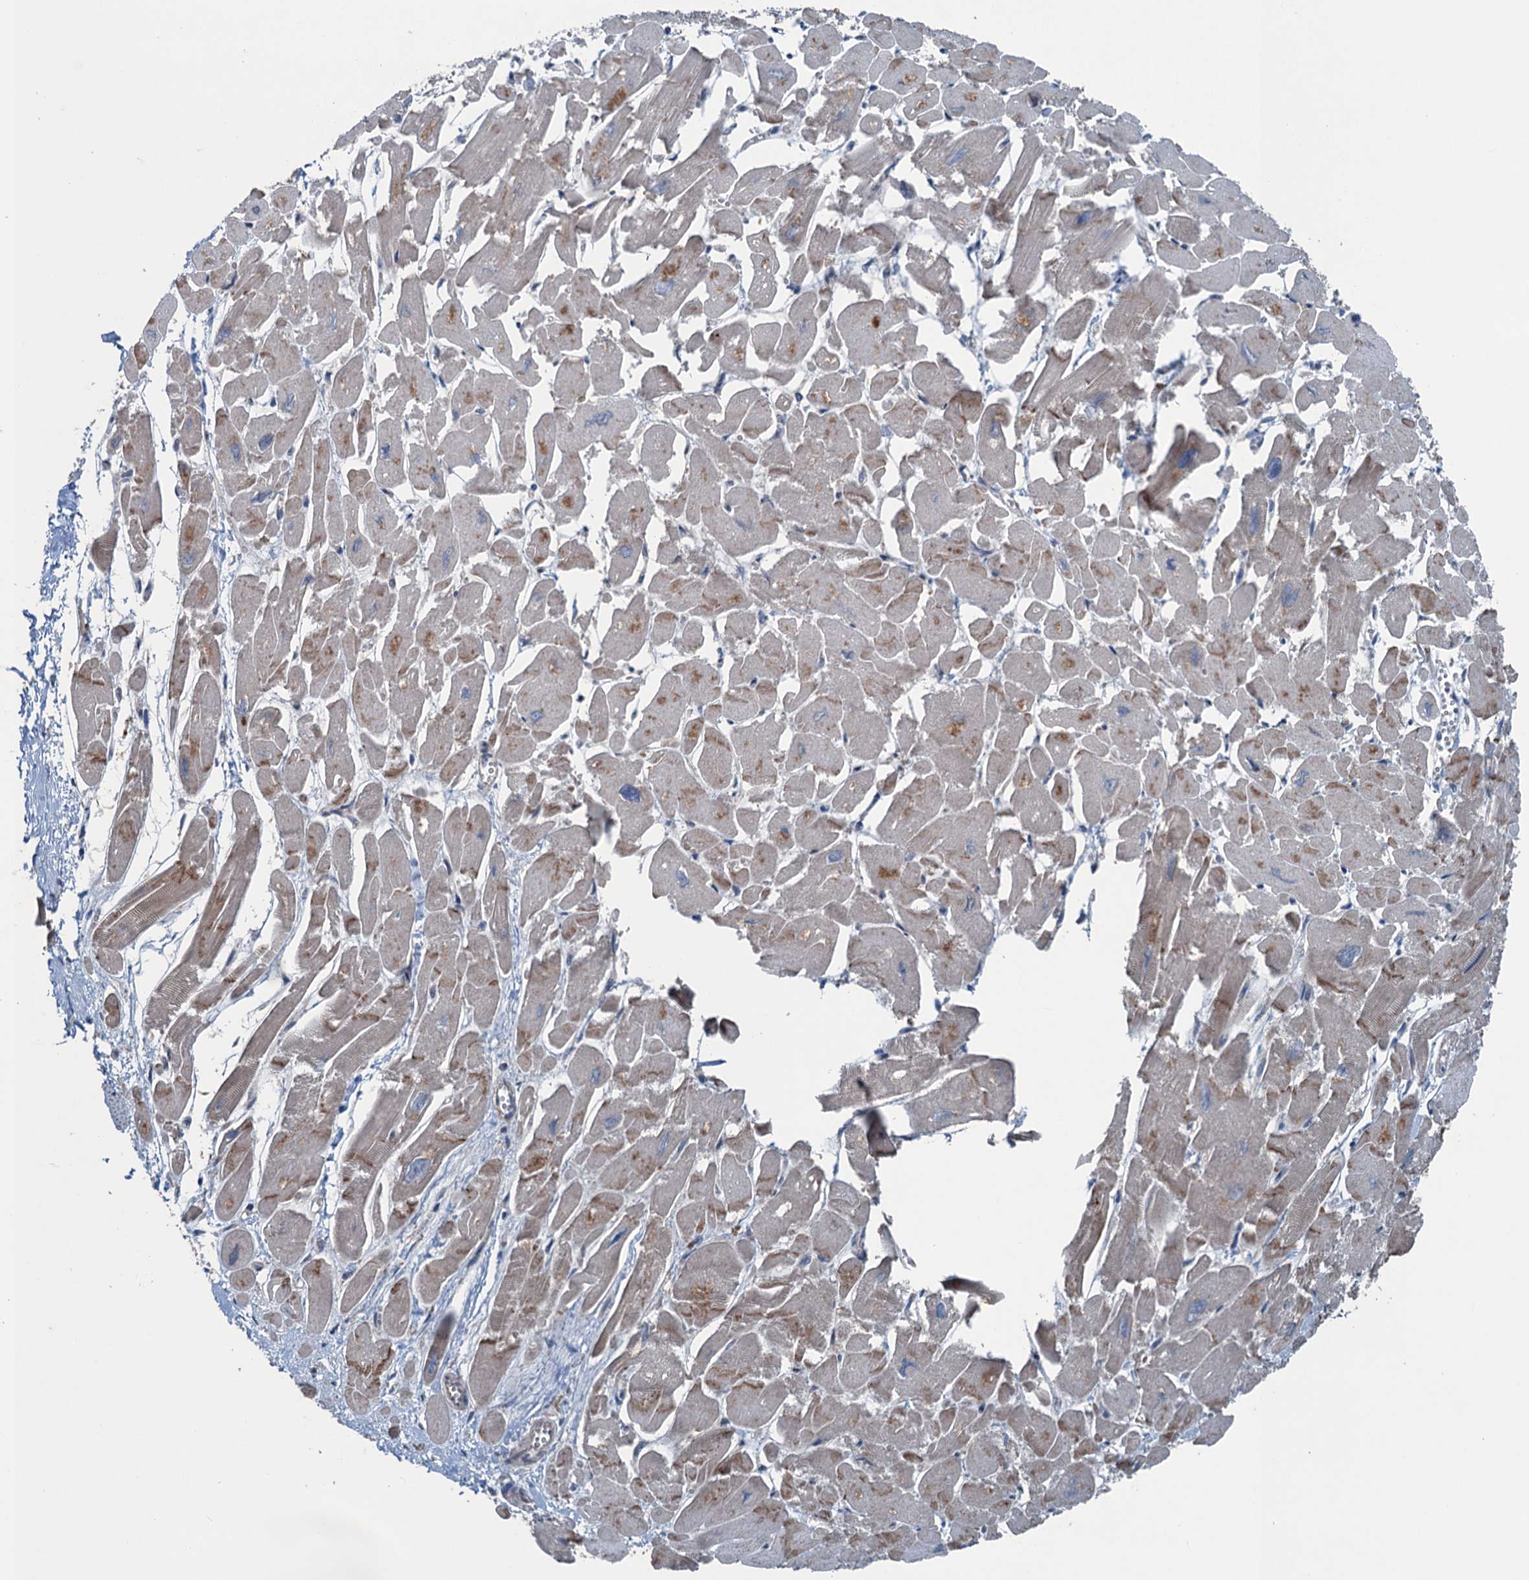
{"staining": {"intensity": "moderate", "quantity": "25%-75%", "location": "cytoplasmic/membranous"}, "tissue": "heart muscle", "cell_type": "Cardiomyocytes", "image_type": "normal", "snomed": [{"axis": "morphology", "description": "Normal tissue, NOS"}, {"axis": "topography", "description": "Heart"}], "caption": "DAB (3,3'-diaminobenzidine) immunohistochemical staining of normal heart muscle displays moderate cytoplasmic/membranous protein expression in approximately 25%-75% of cardiomyocytes.", "gene": "TRAPPC8", "patient": {"sex": "male", "age": 54}}